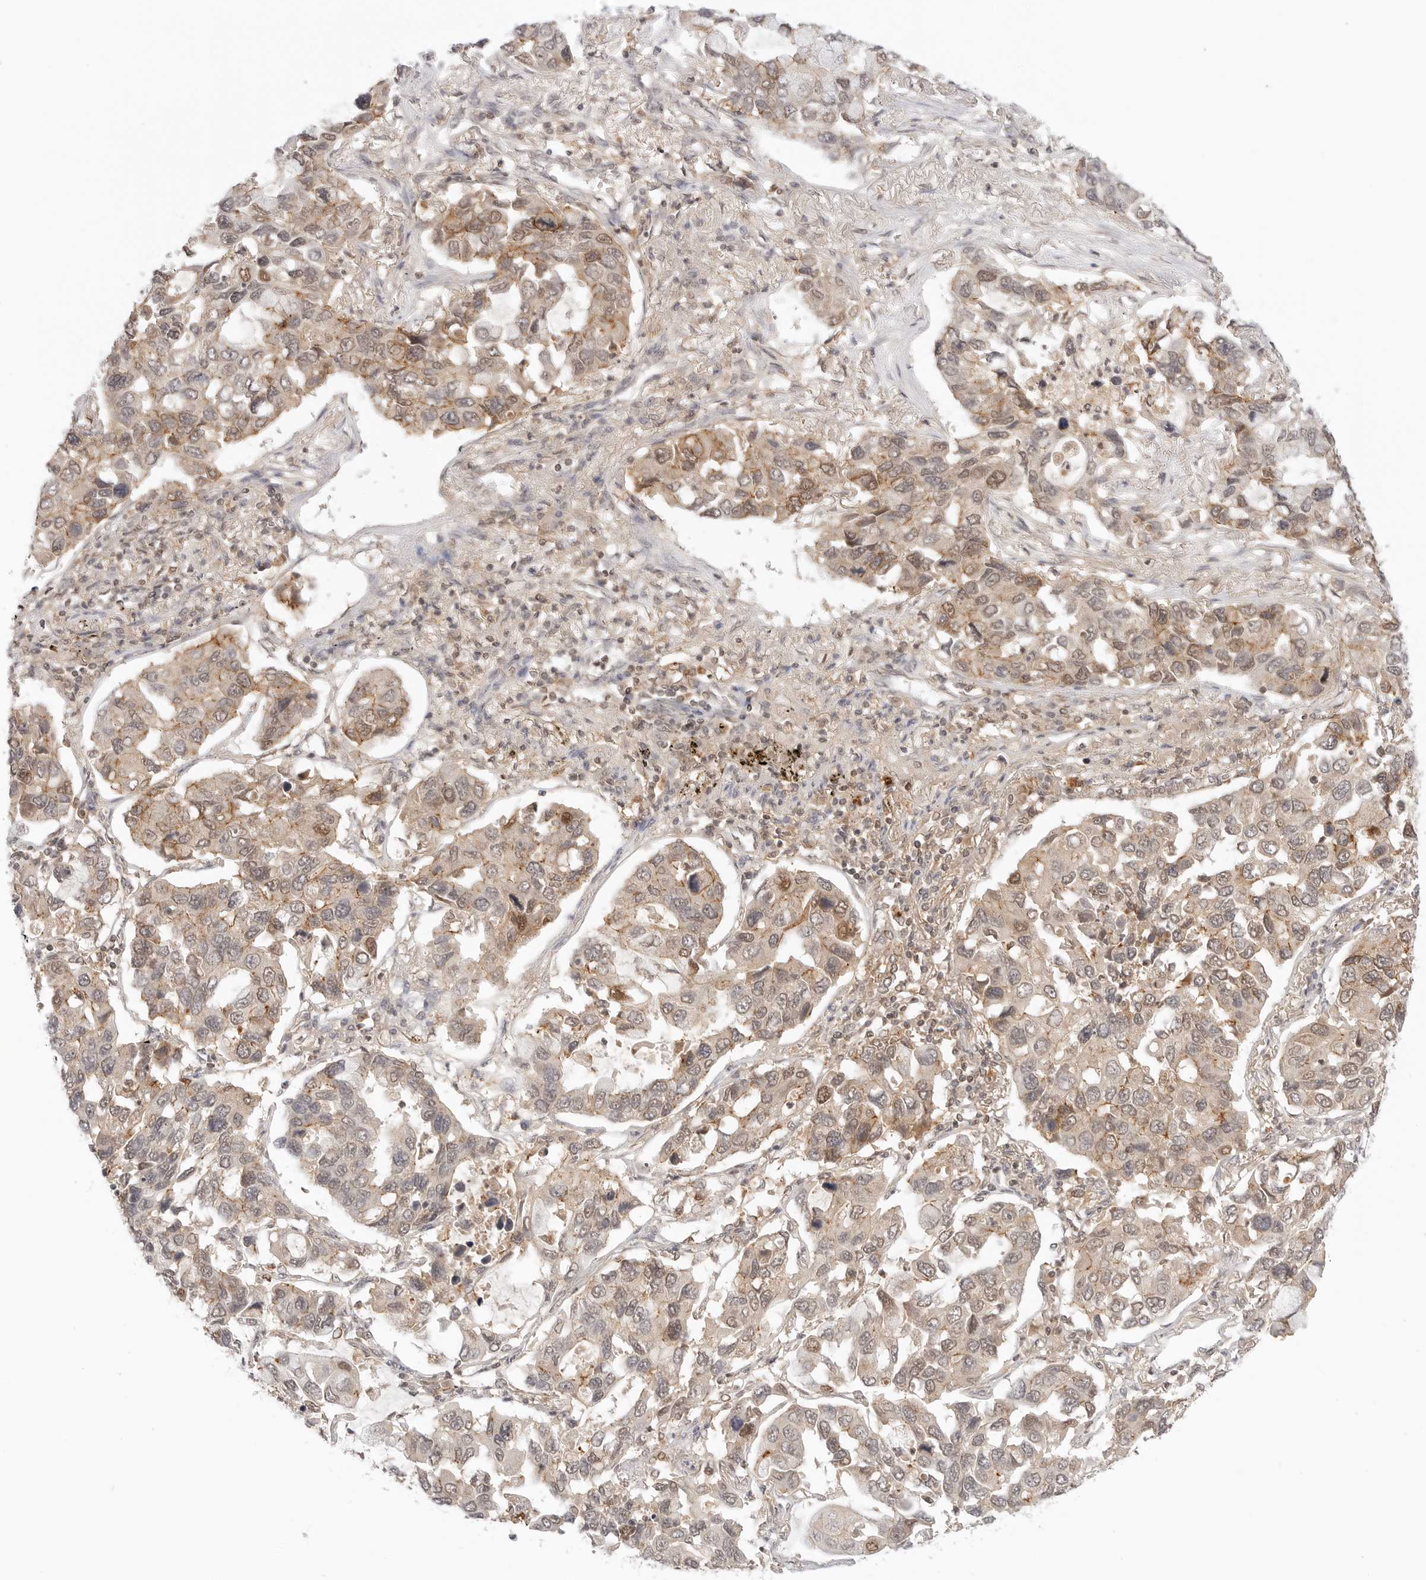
{"staining": {"intensity": "weak", "quantity": ">75%", "location": "cytoplasmic/membranous,nuclear"}, "tissue": "lung cancer", "cell_type": "Tumor cells", "image_type": "cancer", "snomed": [{"axis": "morphology", "description": "Adenocarcinoma, NOS"}, {"axis": "topography", "description": "Lung"}], "caption": "An image showing weak cytoplasmic/membranous and nuclear expression in about >75% of tumor cells in adenocarcinoma (lung), as visualized by brown immunohistochemical staining.", "gene": "EPHA1", "patient": {"sex": "male", "age": 64}}